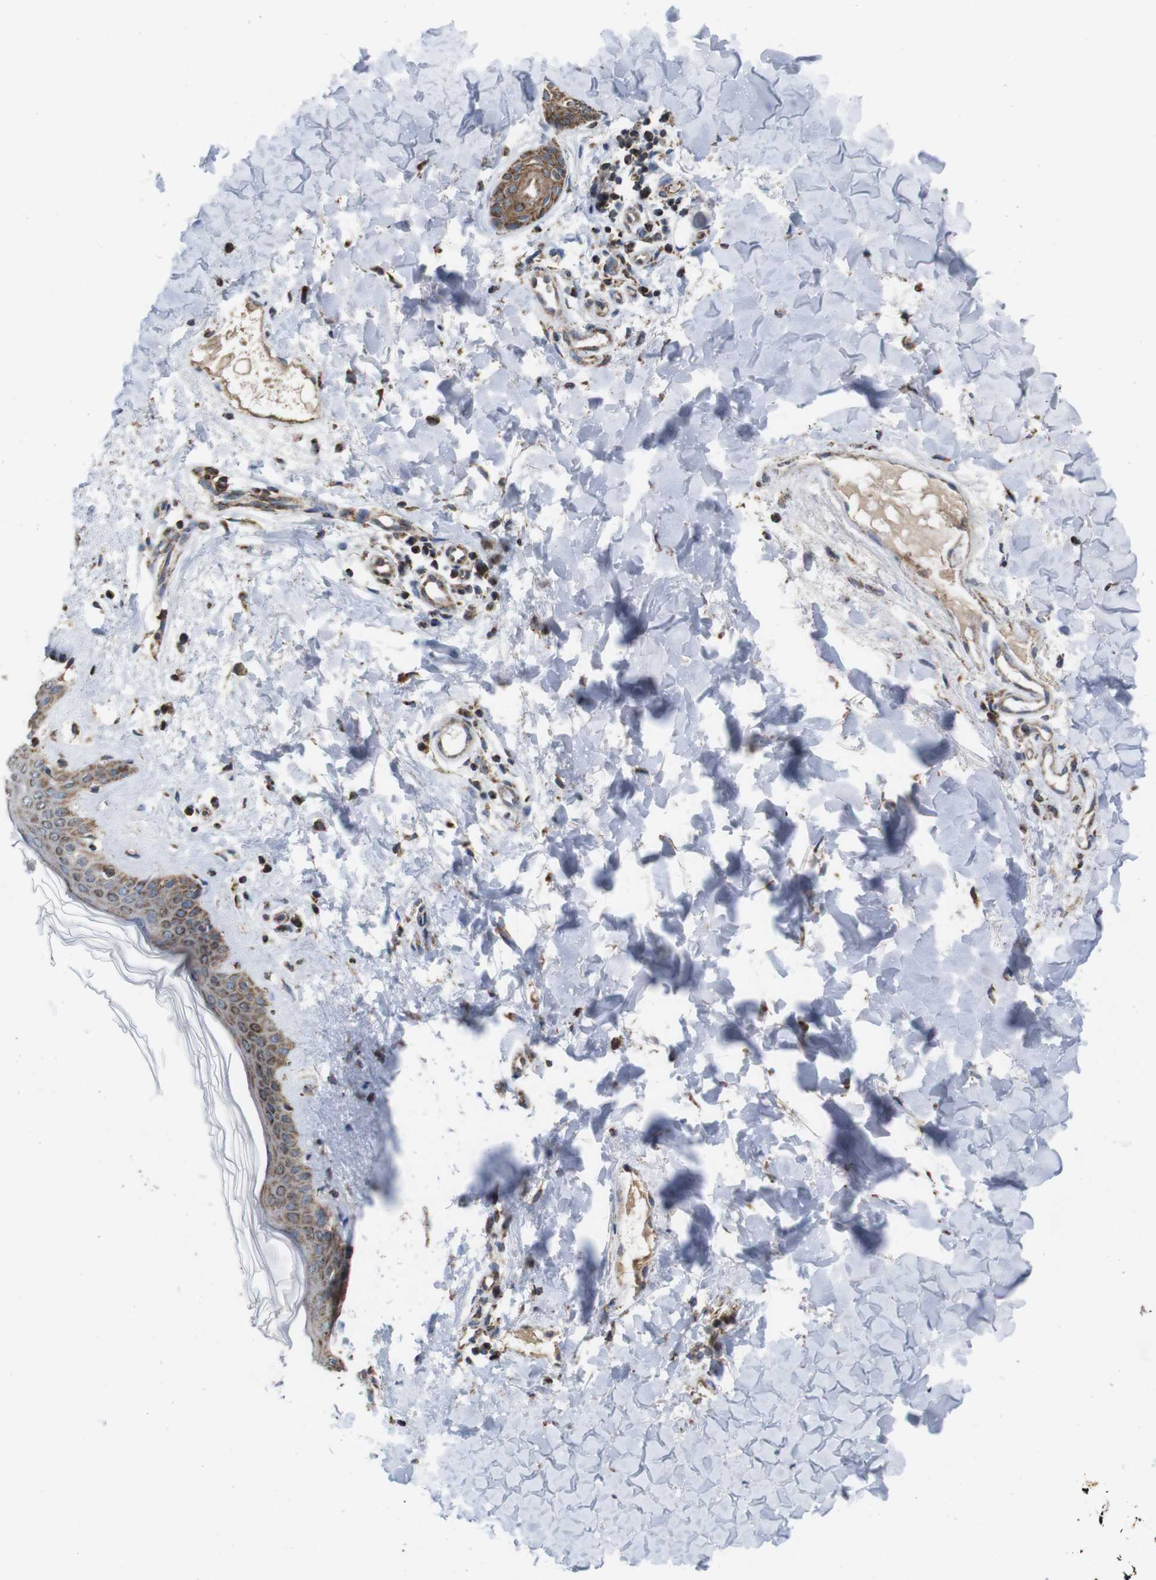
{"staining": {"intensity": "moderate", "quantity": ">75%", "location": "cytoplasmic/membranous"}, "tissue": "skin", "cell_type": "Fibroblasts", "image_type": "normal", "snomed": [{"axis": "morphology", "description": "Normal tissue, NOS"}, {"axis": "topography", "description": "Skin"}], "caption": "There is medium levels of moderate cytoplasmic/membranous positivity in fibroblasts of unremarkable skin, as demonstrated by immunohistochemical staining (brown color).", "gene": "HK1", "patient": {"sex": "female", "age": 41}}